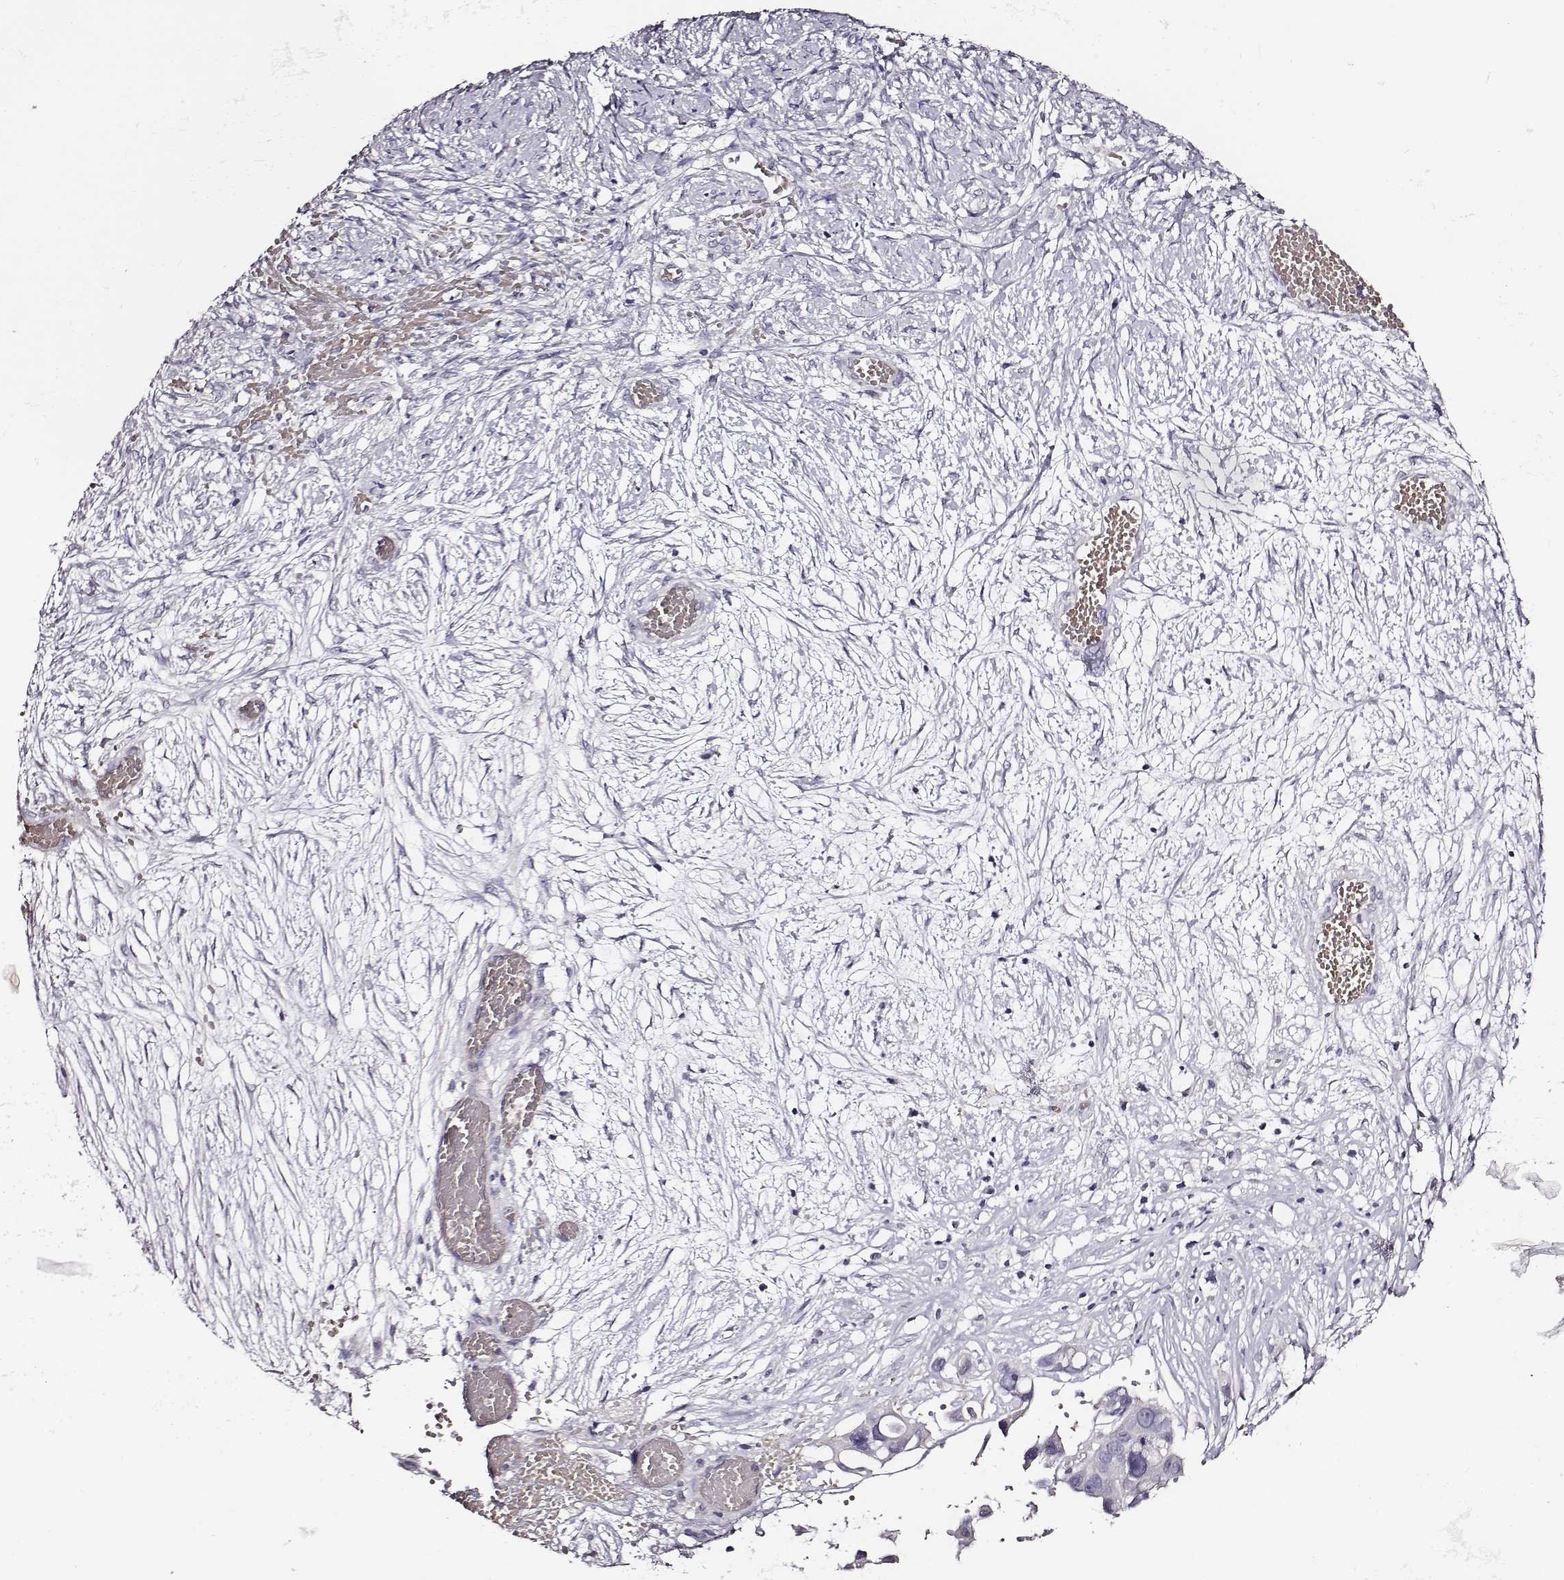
{"staining": {"intensity": "negative", "quantity": "none", "location": "none"}, "tissue": "ovarian cancer", "cell_type": "Tumor cells", "image_type": "cancer", "snomed": [{"axis": "morphology", "description": "Cystadenocarcinoma, serous, NOS"}, {"axis": "topography", "description": "Ovary"}], "caption": "IHC micrograph of serous cystadenocarcinoma (ovarian) stained for a protein (brown), which shows no positivity in tumor cells.", "gene": "AADAT", "patient": {"sex": "female", "age": 56}}